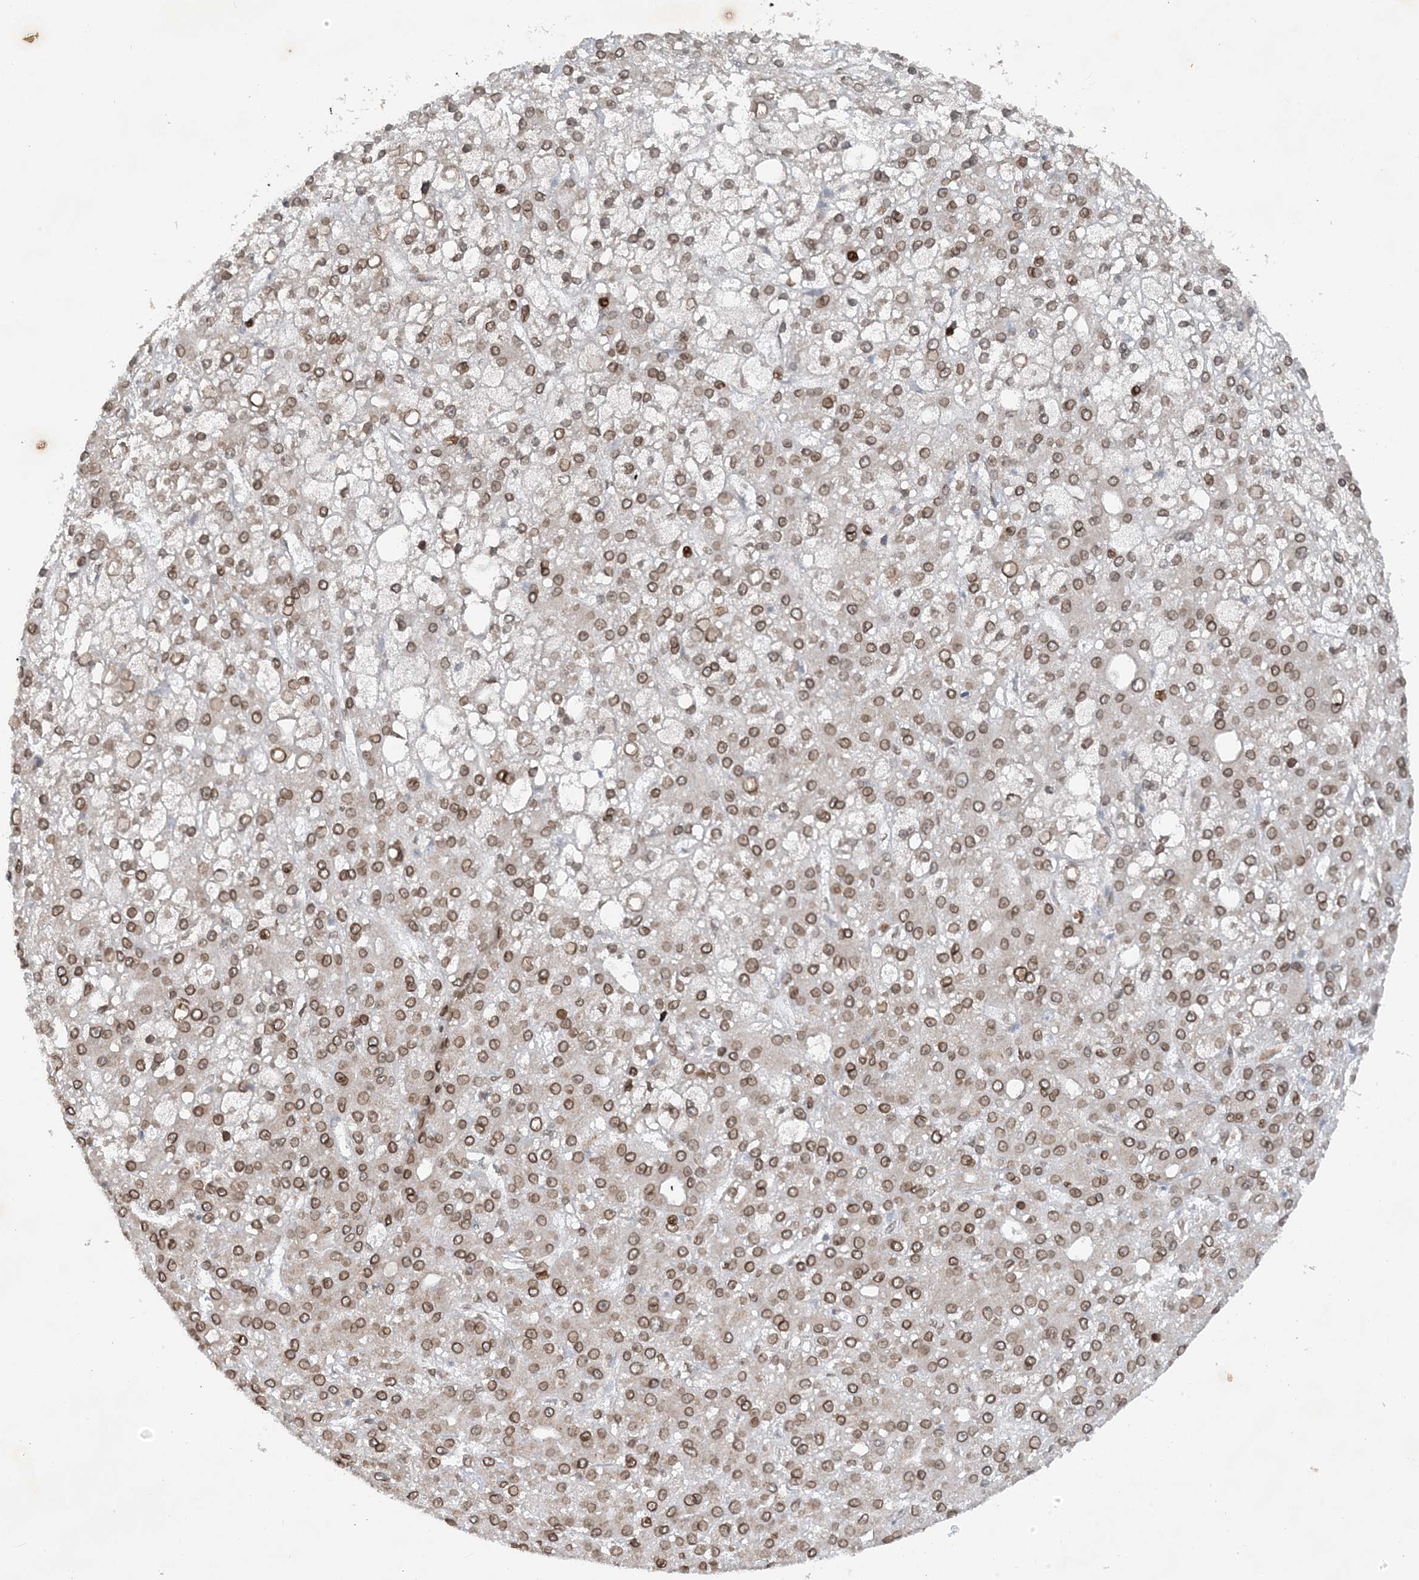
{"staining": {"intensity": "moderate", "quantity": ">75%", "location": "cytoplasmic/membranous"}, "tissue": "liver cancer", "cell_type": "Tumor cells", "image_type": "cancer", "snomed": [{"axis": "morphology", "description": "Carcinoma, Hepatocellular, NOS"}, {"axis": "topography", "description": "Liver"}], "caption": "This is a photomicrograph of IHC staining of hepatocellular carcinoma (liver), which shows moderate positivity in the cytoplasmic/membranous of tumor cells.", "gene": "SLC35A2", "patient": {"sex": "male", "age": 67}}